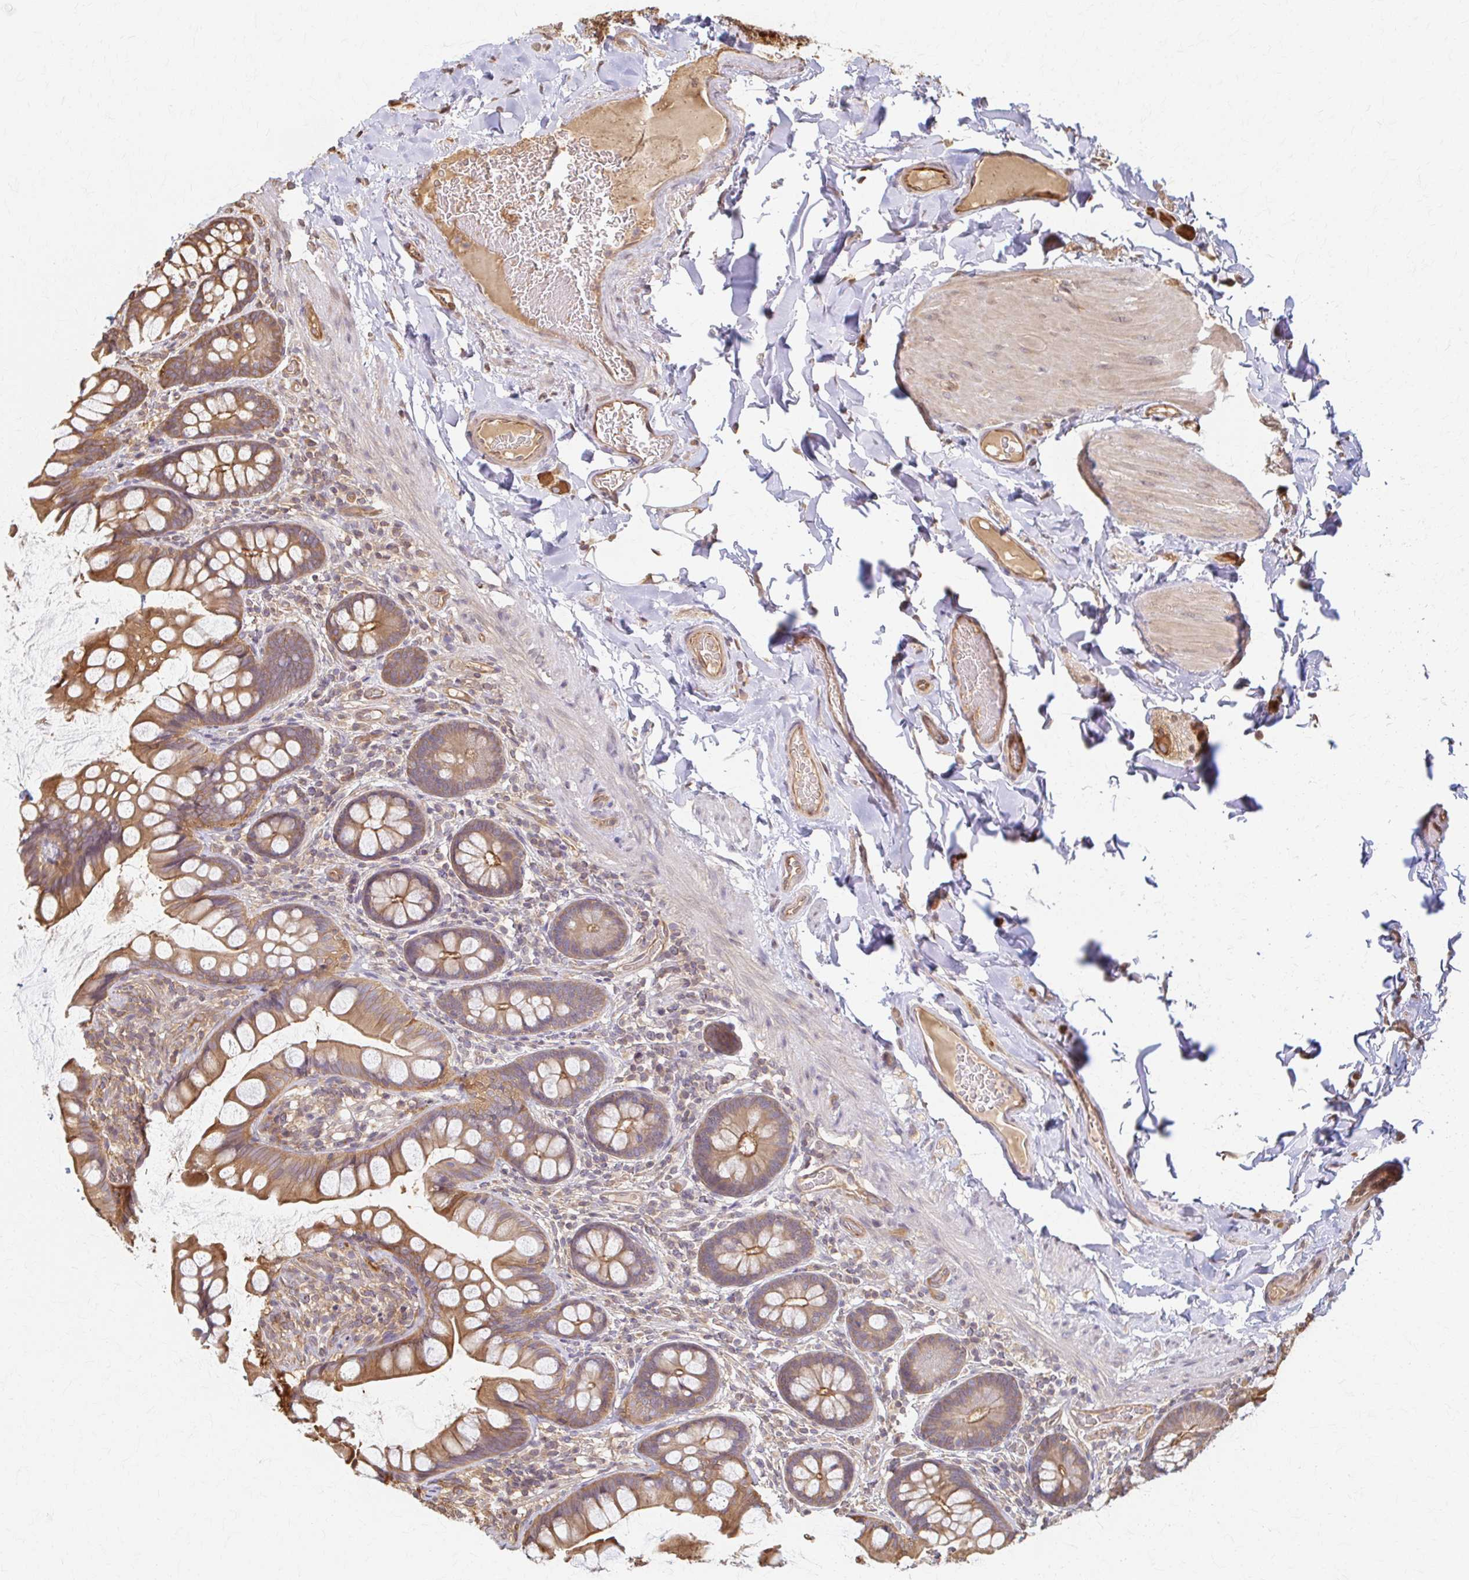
{"staining": {"intensity": "moderate", "quantity": ">75%", "location": "cytoplasmic/membranous"}, "tissue": "small intestine", "cell_type": "Glandular cells", "image_type": "normal", "snomed": [{"axis": "morphology", "description": "Normal tissue, NOS"}, {"axis": "topography", "description": "Small intestine"}], "caption": "Small intestine stained for a protein (brown) shows moderate cytoplasmic/membranous positive expression in approximately >75% of glandular cells.", "gene": "ARHGAP35", "patient": {"sex": "male", "age": 70}}